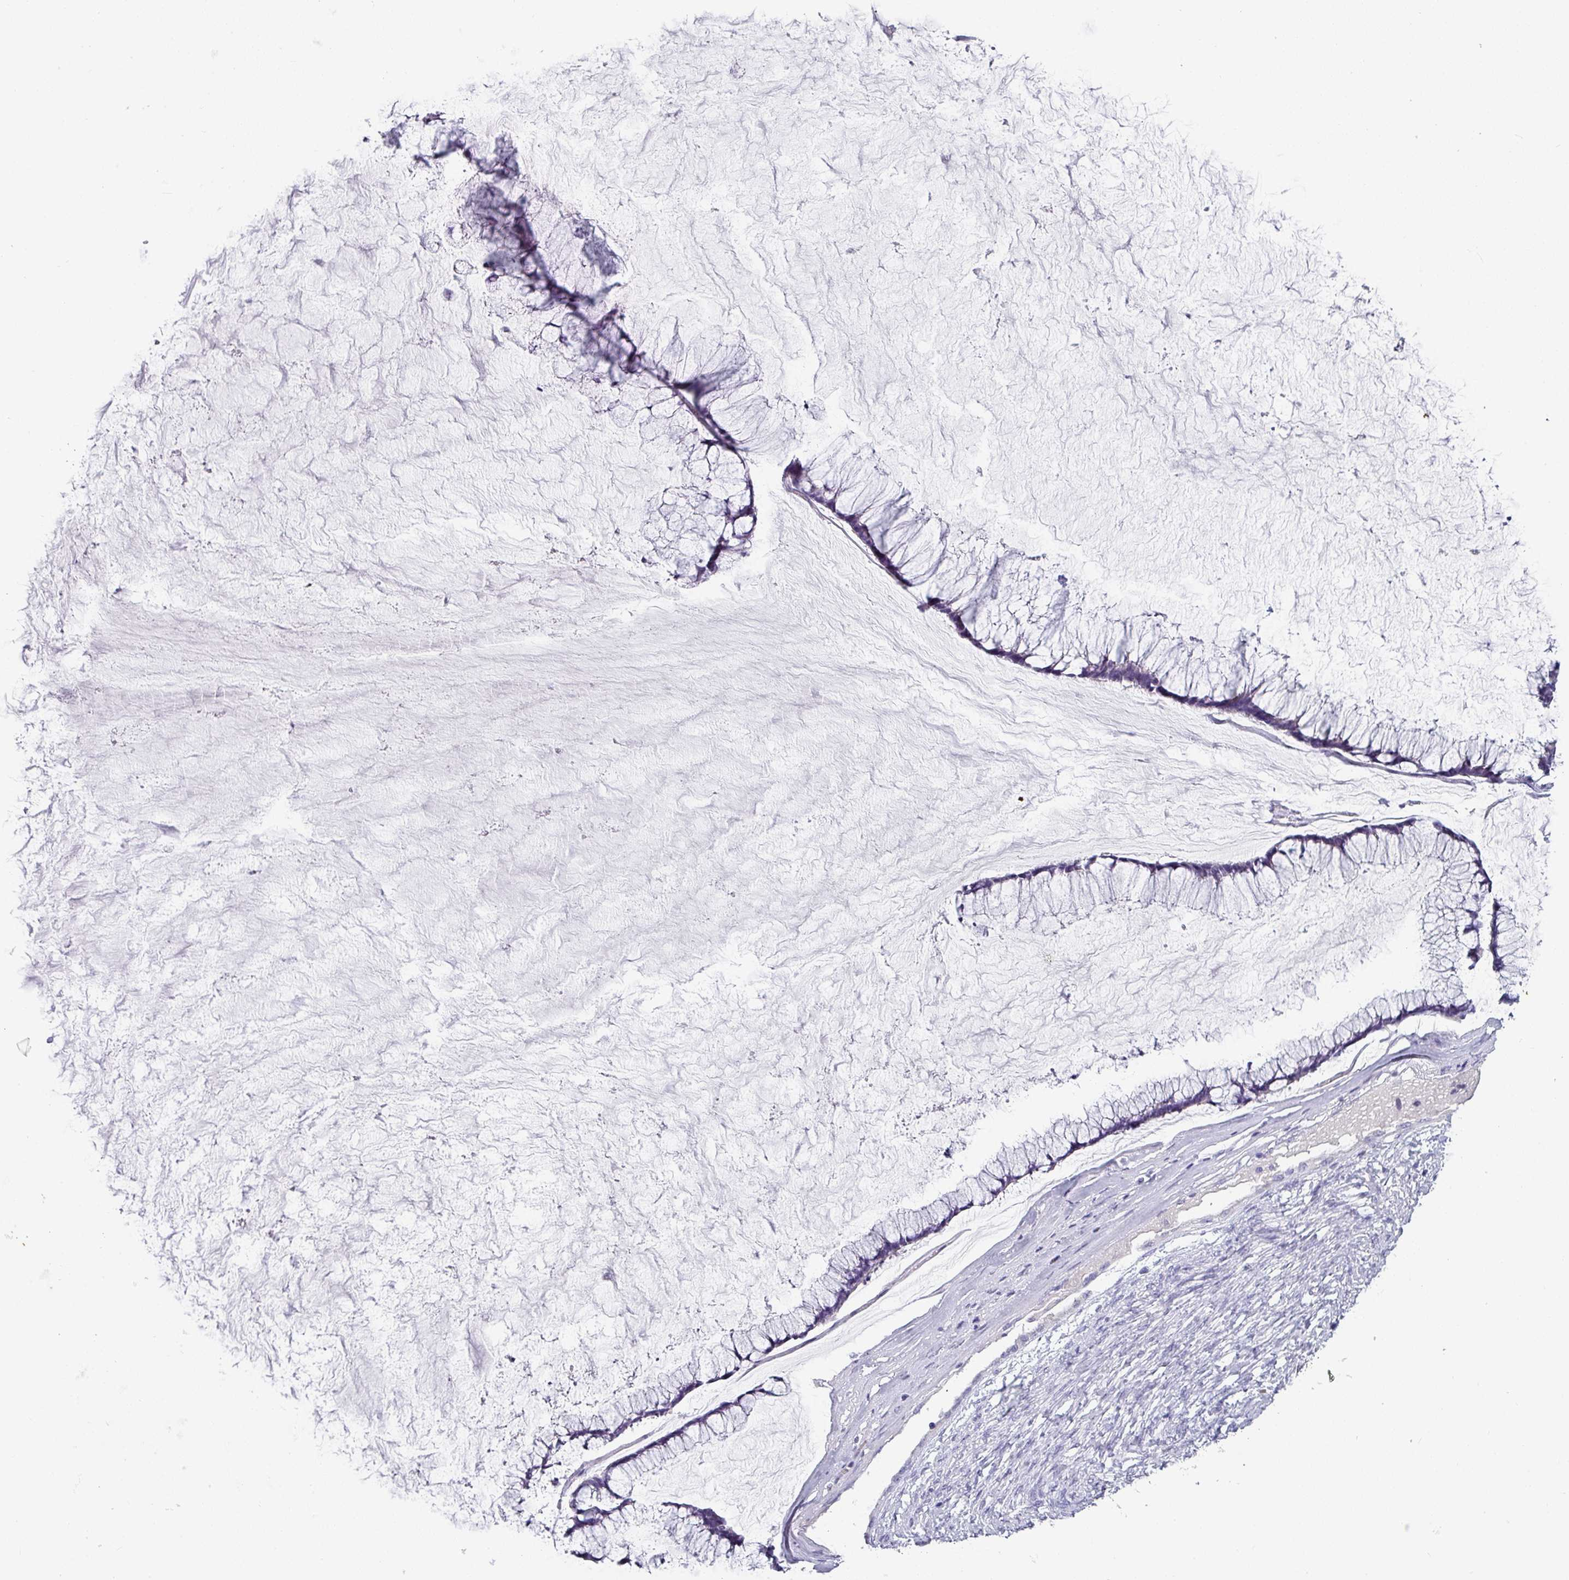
{"staining": {"intensity": "negative", "quantity": "none", "location": "none"}, "tissue": "ovarian cancer", "cell_type": "Tumor cells", "image_type": "cancer", "snomed": [{"axis": "morphology", "description": "Cystadenocarcinoma, mucinous, NOS"}, {"axis": "topography", "description": "Ovary"}], "caption": "Immunohistochemical staining of human ovarian cancer (mucinous cystadenocarcinoma) reveals no significant expression in tumor cells.", "gene": "SLC26A9", "patient": {"sex": "female", "age": 42}}